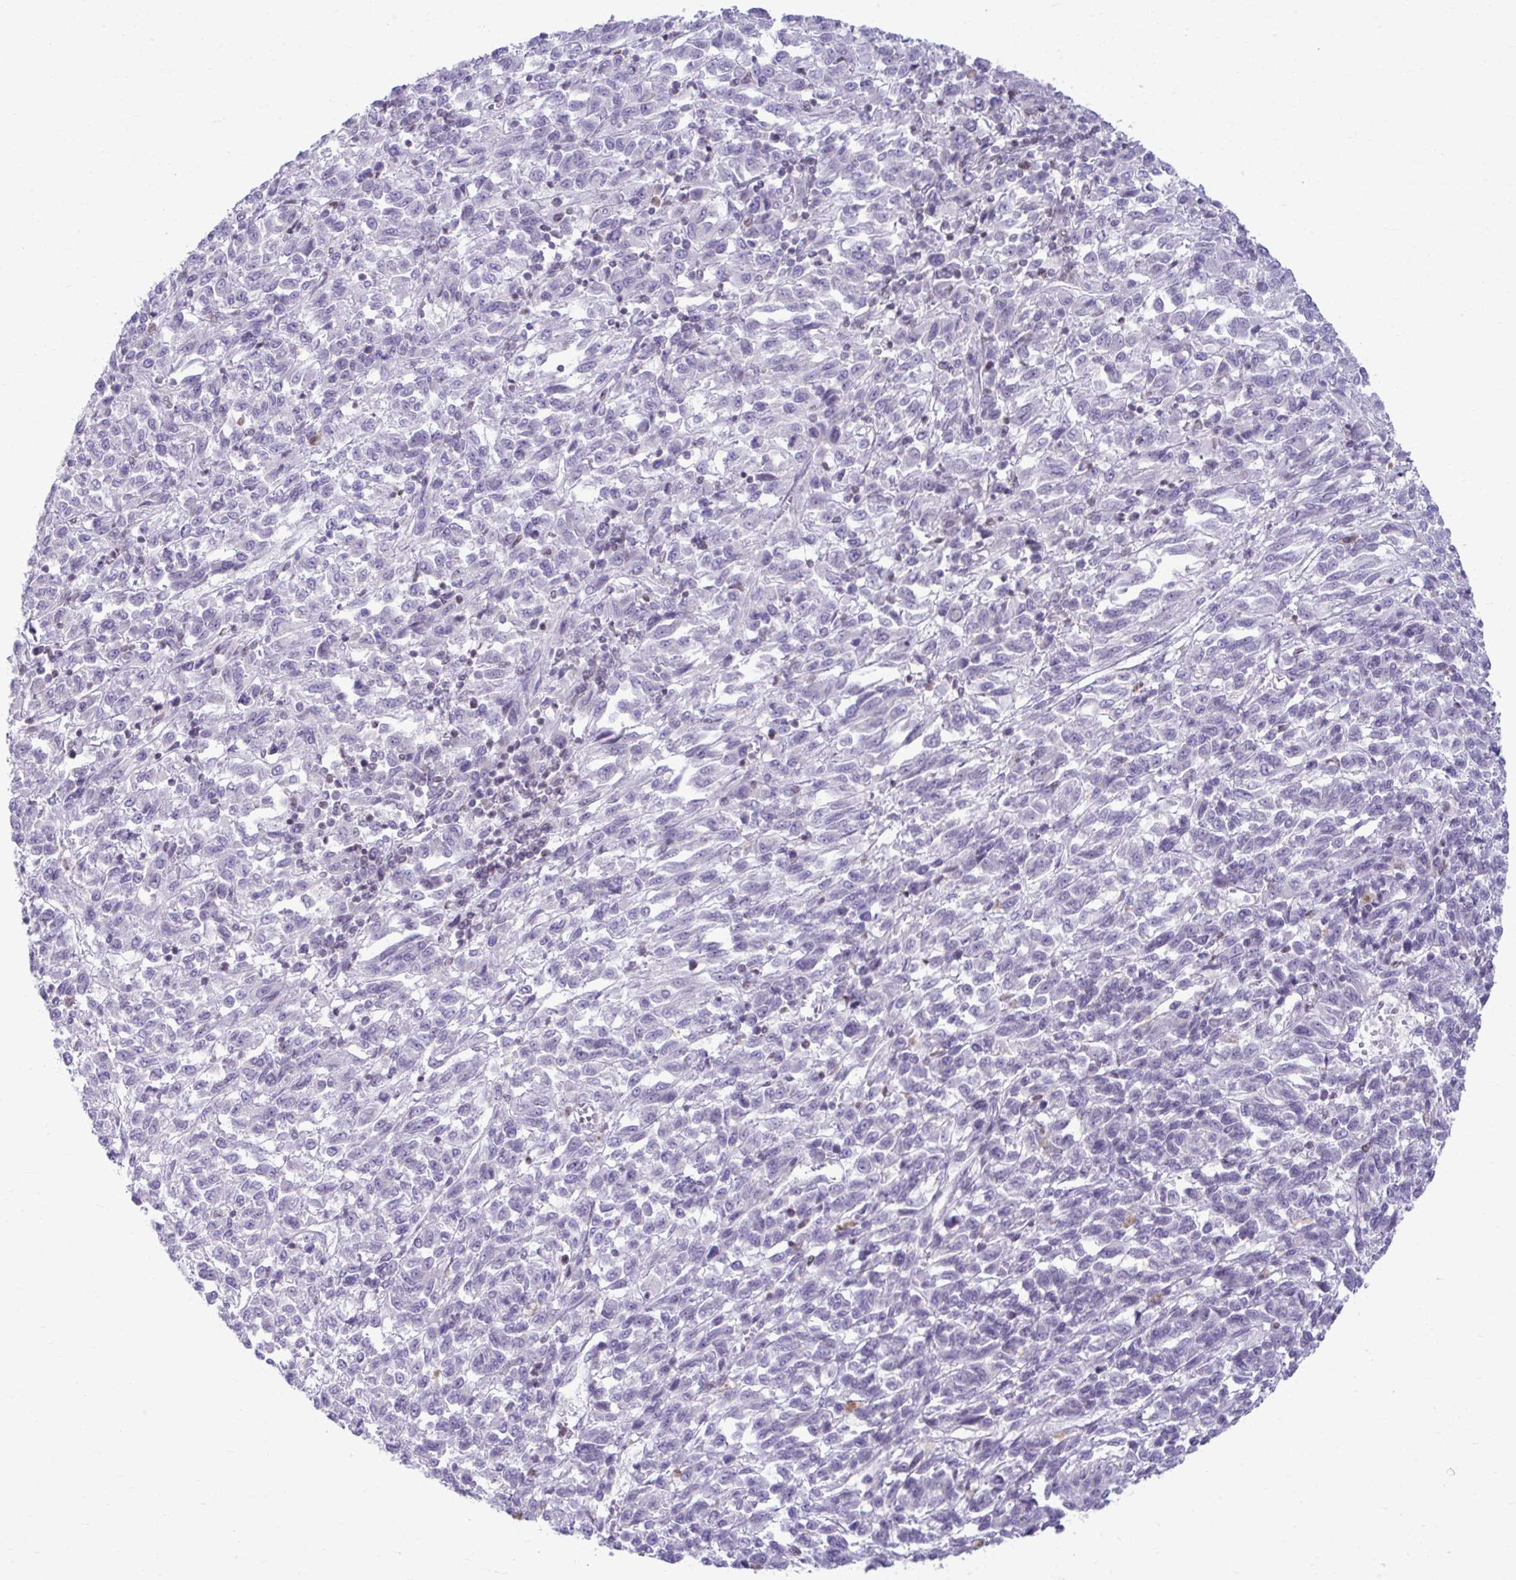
{"staining": {"intensity": "negative", "quantity": "none", "location": "none"}, "tissue": "melanoma", "cell_type": "Tumor cells", "image_type": "cancer", "snomed": [{"axis": "morphology", "description": "Malignant melanoma, Metastatic site"}, {"axis": "topography", "description": "Lung"}], "caption": "Histopathology image shows no protein positivity in tumor cells of melanoma tissue. (Brightfield microscopy of DAB (3,3'-diaminobenzidine) immunohistochemistry at high magnification).", "gene": "OR7A5", "patient": {"sex": "male", "age": 64}}